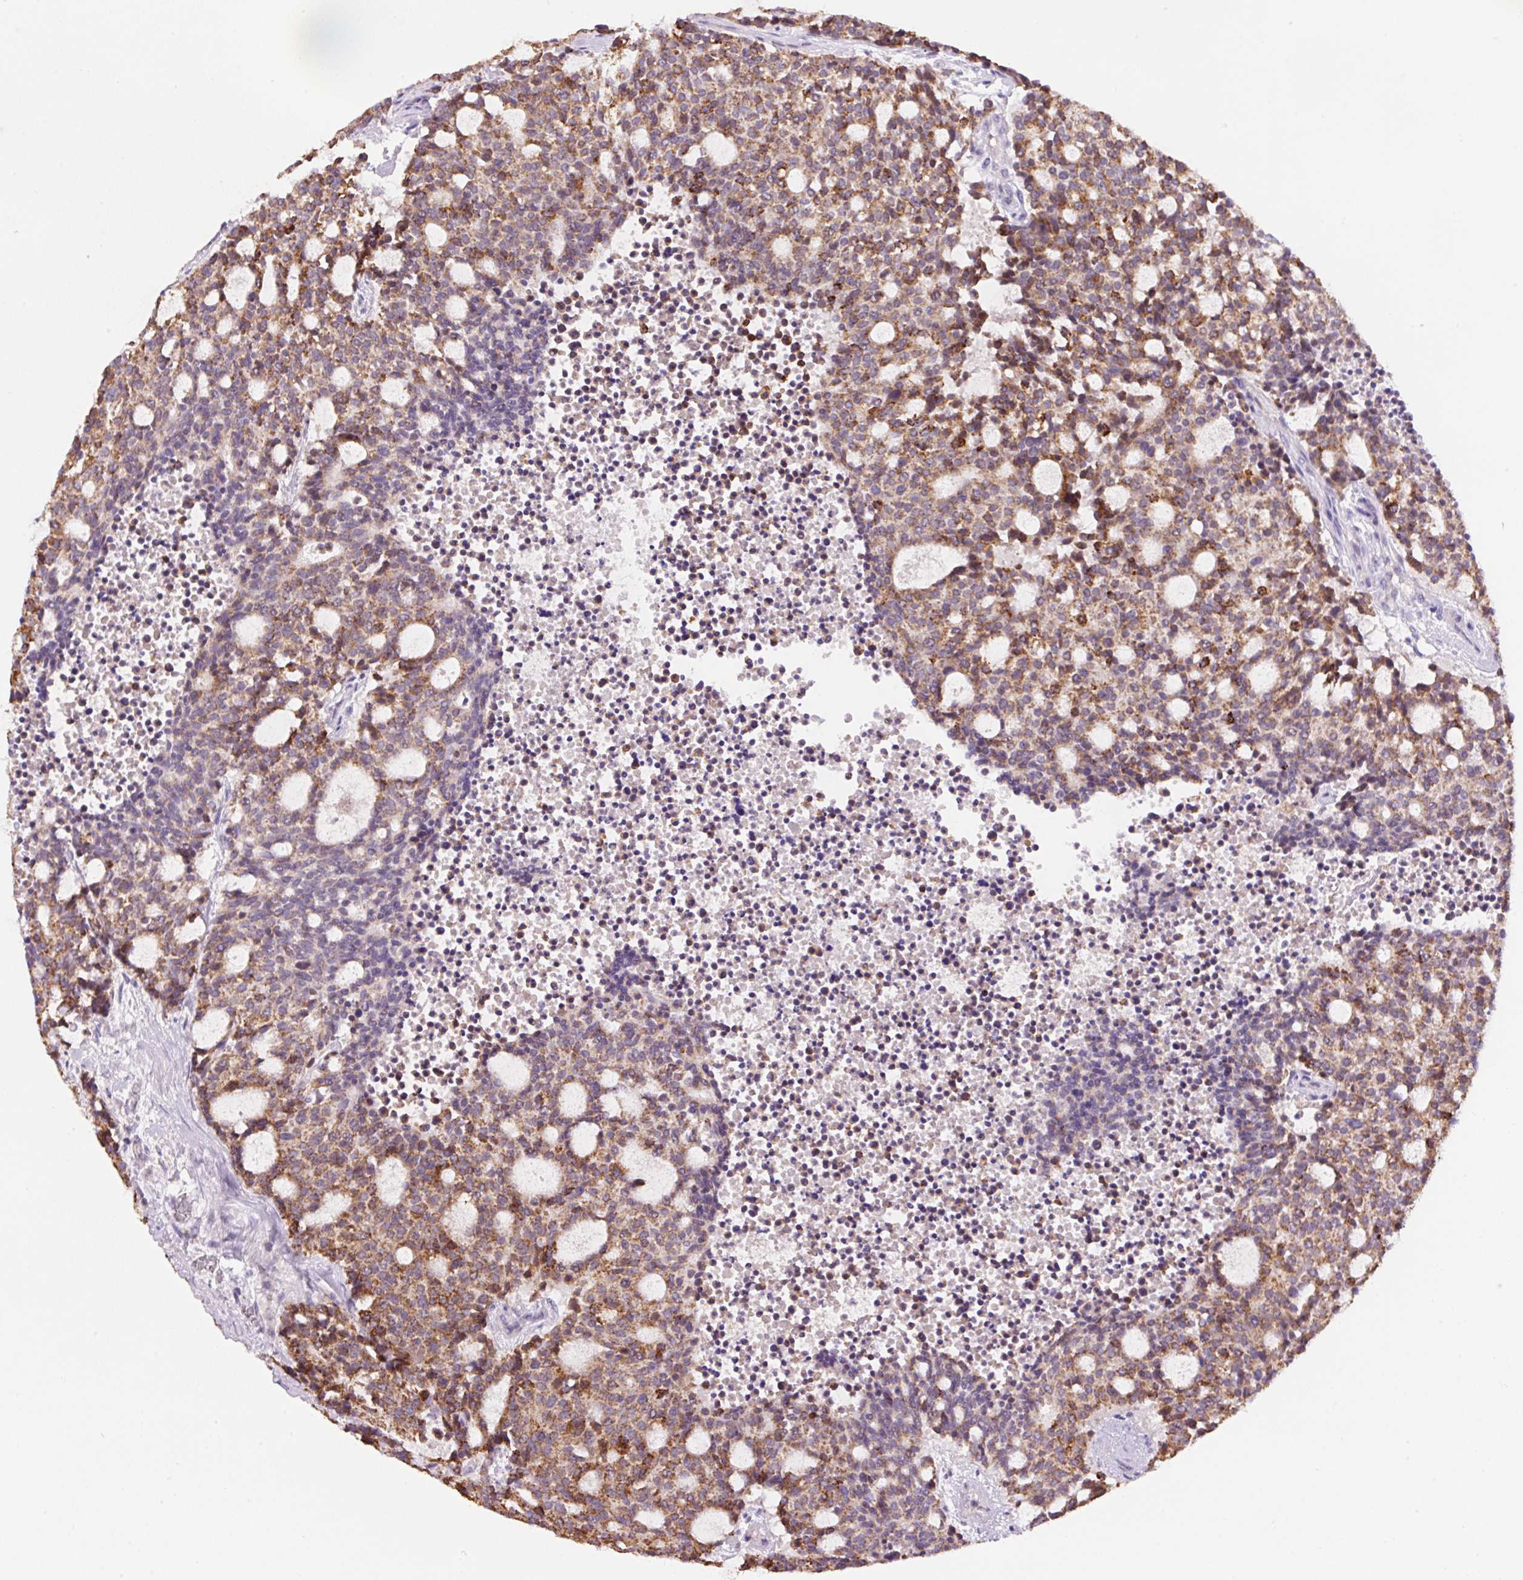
{"staining": {"intensity": "moderate", "quantity": ">75%", "location": "cytoplasmic/membranous"}, "tissue": "carcinoid", "cell_type": "Tumor cells", "image_type": "cancer", "snomed": [{"axis": "morphology", "description": "Carcinoid, malignant, NOS"}, {"axis": "topography", "description": "Pancreas"}], "caption": "Protein staining of carcinoid (malignant) tissue displays moderate cytoplasmic/membranous positivity in approximately >75% of tumor cells.", "gene": "PCK2", "patient": {"sex": "female", "age": 54}}